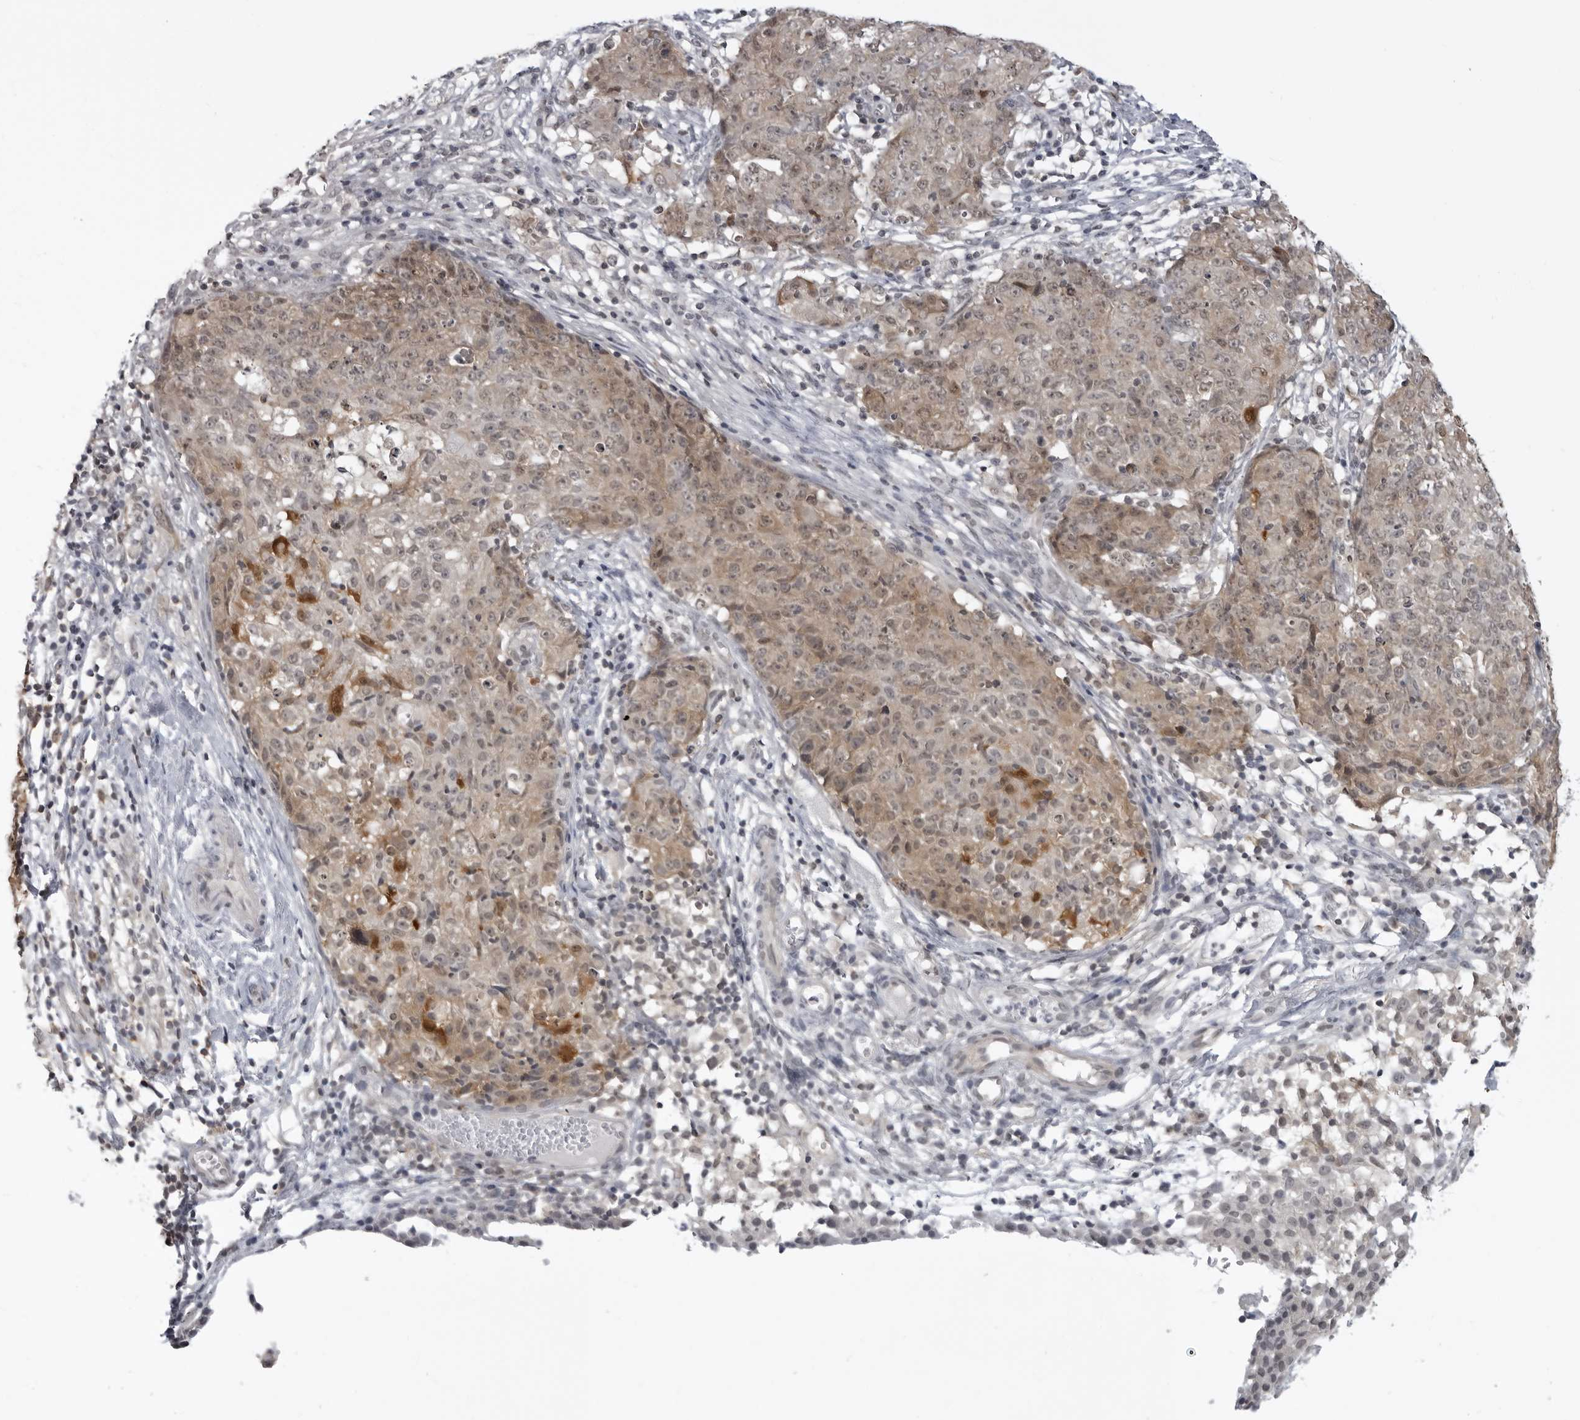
{"staining": {"intensity": "weak", "quantity": ">75%", "location": "cytoplasmic/membranous"}, "tissue": "ovarian cancer", "cell_type": "Tumor cells", "image_type": "cancer", "snomed": [{"axis": "morphology", "description": "Carcinoma, endometroid"}, {"axis": "topography", "description": "Ovary"}], "caption": "Immunohistochemical staining of human ovarian cancer (endometroid carcinoma) exhibits low levels of weak cytoplasmic/membranous positivity in about >75% of tumor cells. (Stains: DAB (3,3'-diaminobenzidine) in brown, nuclei in blue, Microscopy: brightfield microscopy at high magnification).", "gene": "PDCL3", "patient": {"sex": "female", "age": 42}}